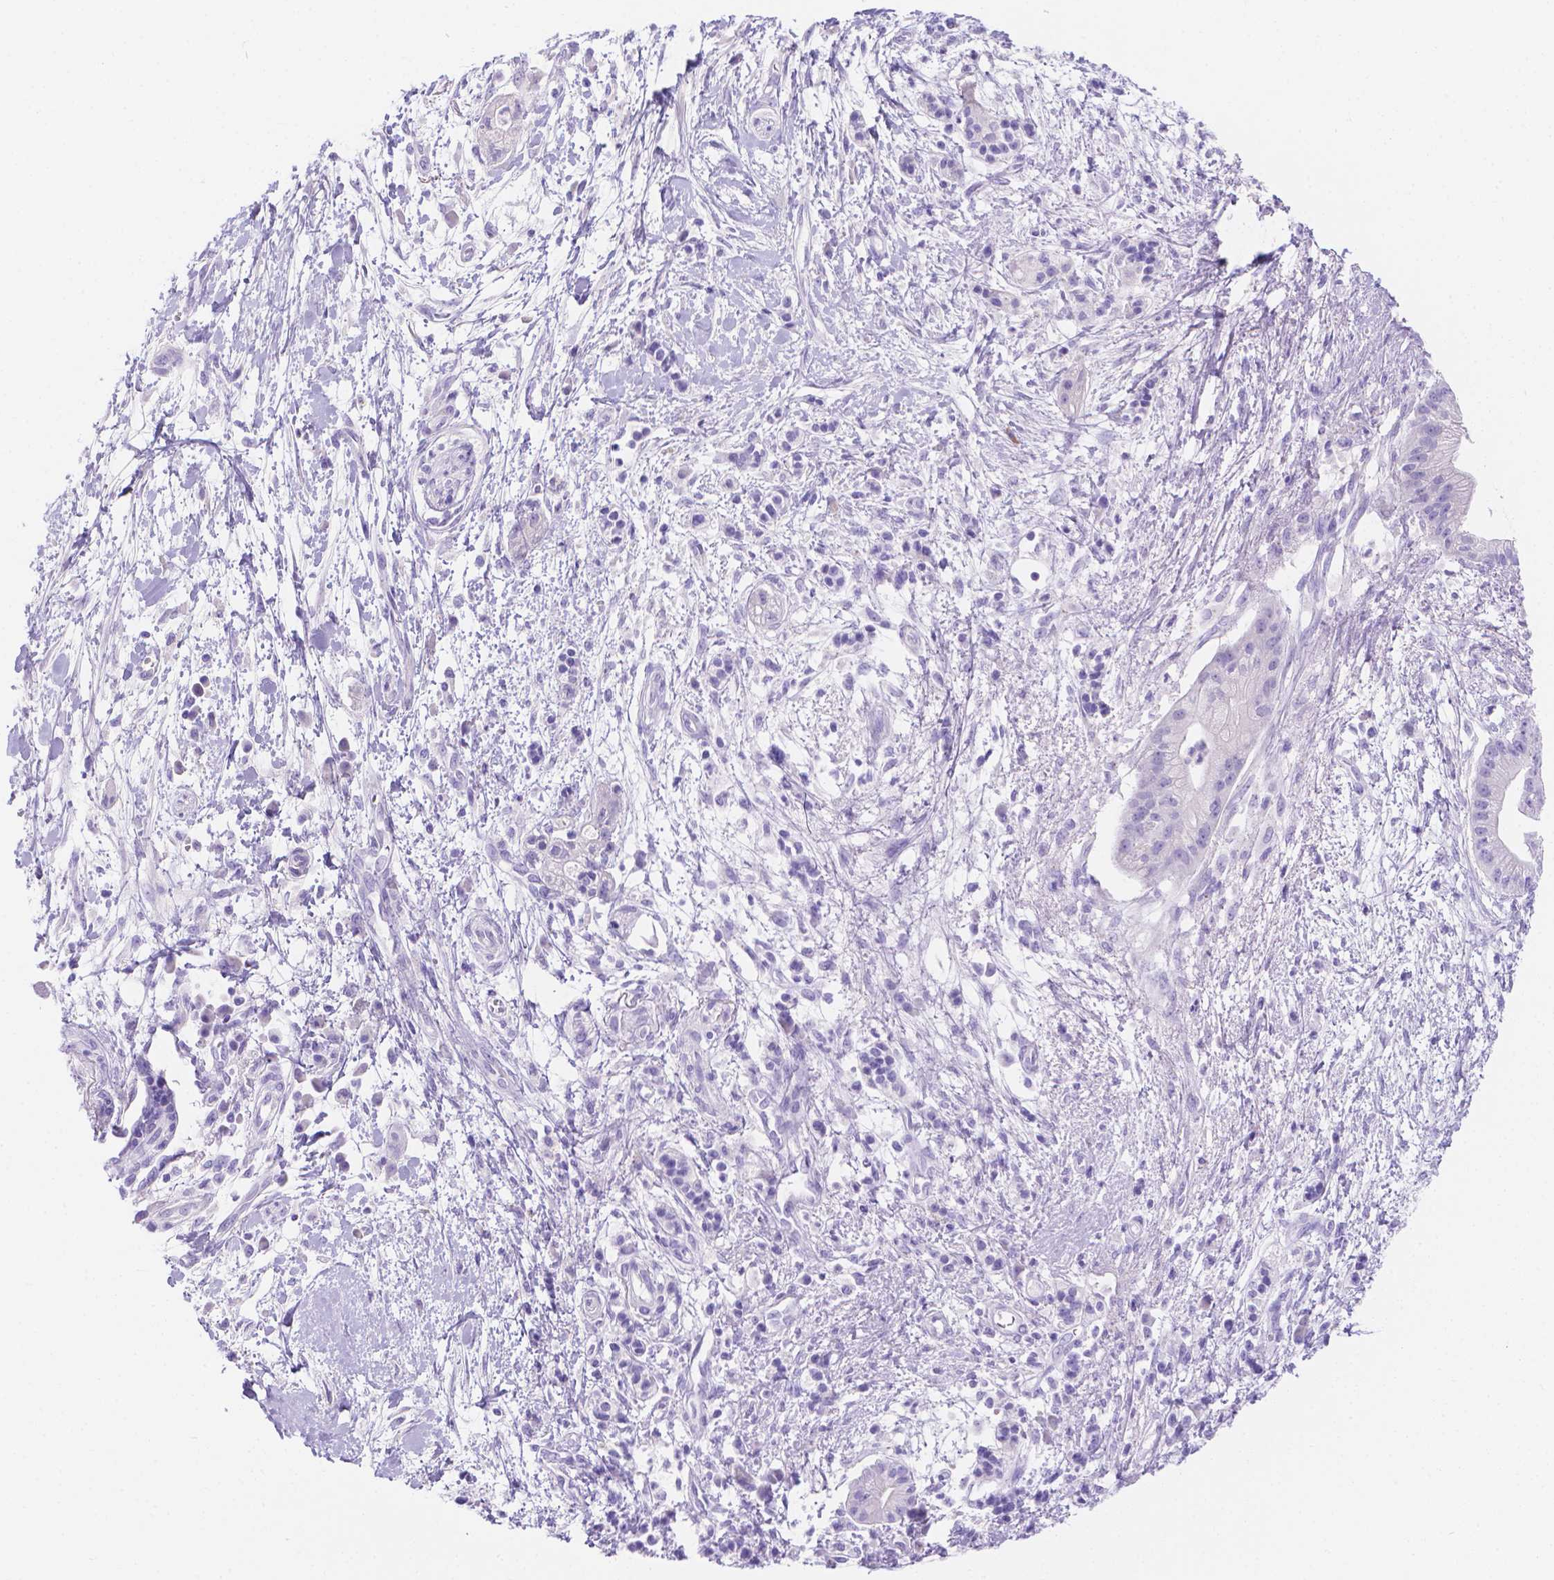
{"staining": {"intensity": "negative", "quantity": "none", "location": "none"}, "tissue": "pancreatic cancer", "cell_type": "Tumor cells", "image_type": "cancer", "snomed": [{"axis": "morphology", "description": "Normal tissue, NOS"}, {"axis": "morphology", "description": "Adenocarcinoma, NOS"}, {"axis": "topography", "description": "Lymph node"}, {"axis": "topography", "description": "Pancreas"}], "caption": "Adenocarcinoma (pancreatic) stained for a protein using immunohistochemistry (IHC) demonstrates no positivity tumor cells.", "gene": "MLN", "patient": {"sex": "female", "age": 58}}